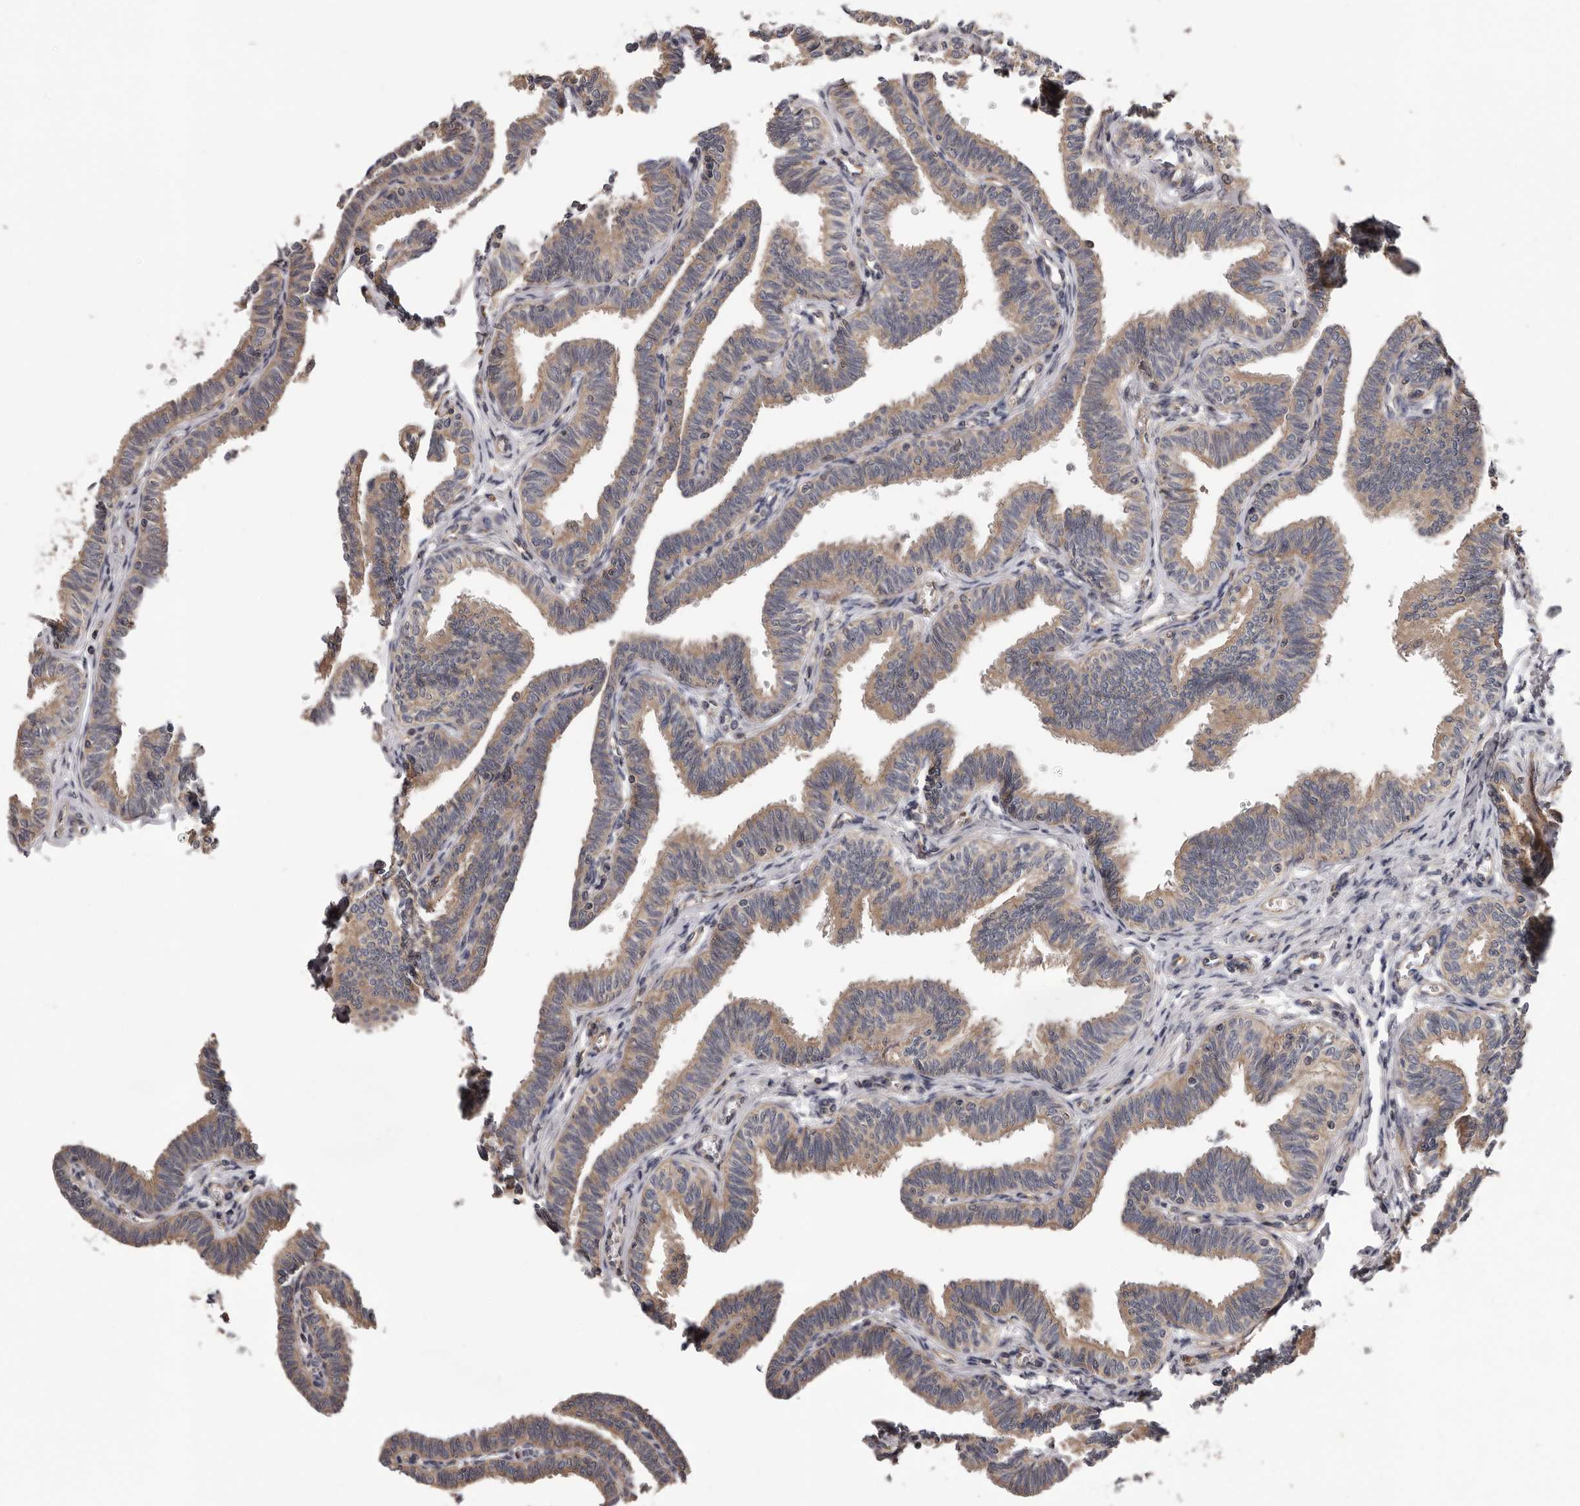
{"staining": {"intensity": "moderate", "quantity": ">75%", "location": "cytoplasmic/membranous"}, "tissue": "fallopian tube", "cell_type": "Glandular cells", "image_type": "normal", "snomed": [{"axis": "morphology", "description": "Normal tissue, NOS"}, {"axis": "topography", "description": "Fallopian tube"}, {"axis": "topography", "description": "Ovary"}], "caption": "Normal fallopian tube was stained to show a protein in brown. There is medium levels of moderate cytoplasmic/membranous expression in approximately >75% of glandular cells.", "gene": "VPS37A", "patient": {"sex": "female", "age": 23}}